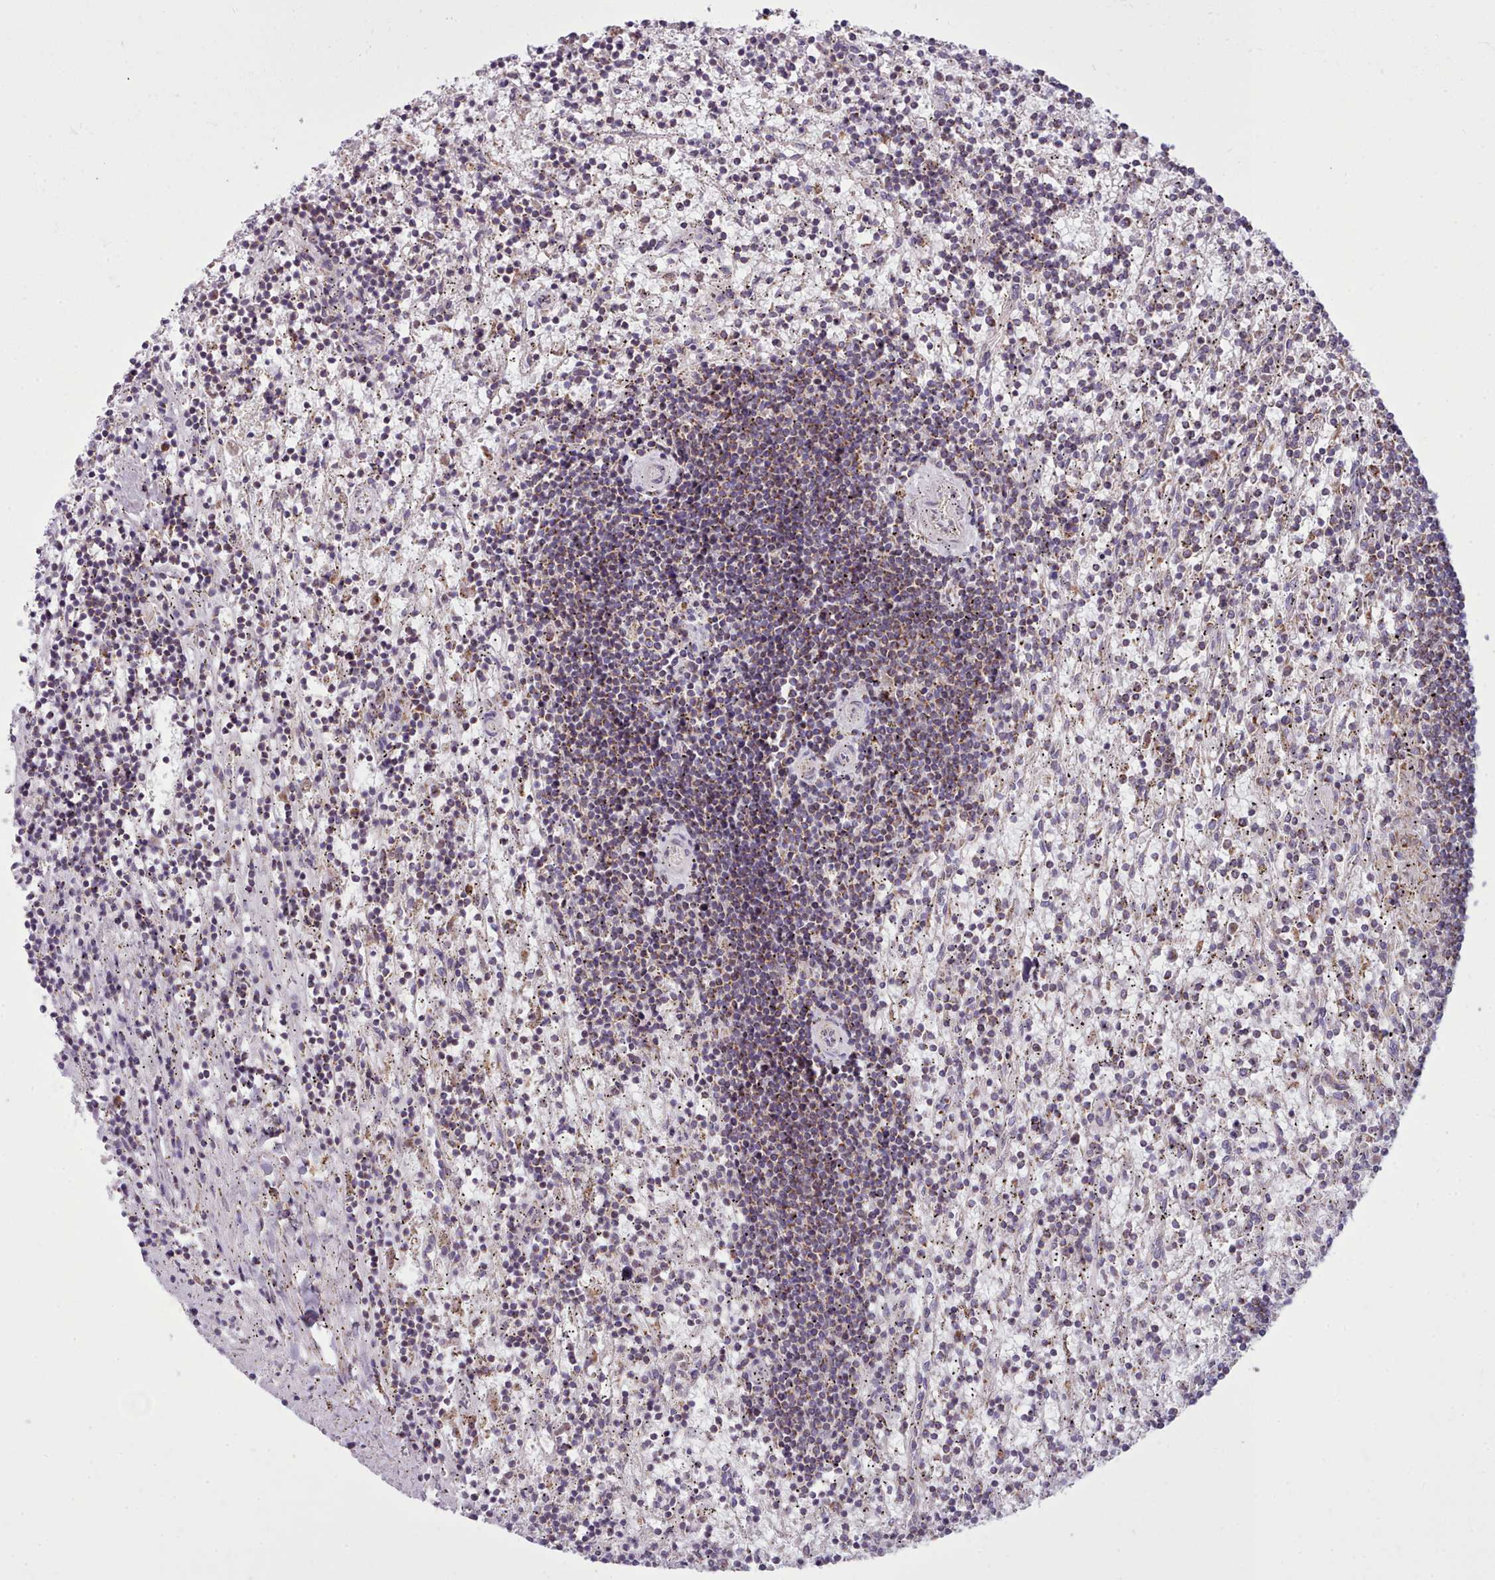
{"staining": {"intensity": "moderate", "quantity": "25%-75%", "location": "cytoplasmic/membranous"}, "tissue": "lymphoma", "cell_type": "Tumor cells", "image_type": "cancer", "snomed": [{"axis": "morphology", "description": "Malignant lymphoma, non-Hodgkin's type, Low grade"}, {"axis": "topography", "description": "Spleen"}], "caption": "A histopathology image showing moderate cytoplasmic/membranous staining in approximately 25%-75% of tumor cells in malignant lymphoma, non-Hodgkin's type (low-grade), as visualized by brown immunohistochemical staining.", "gene": "SRP54", "patient": {"sex": "male", "age": 76}}